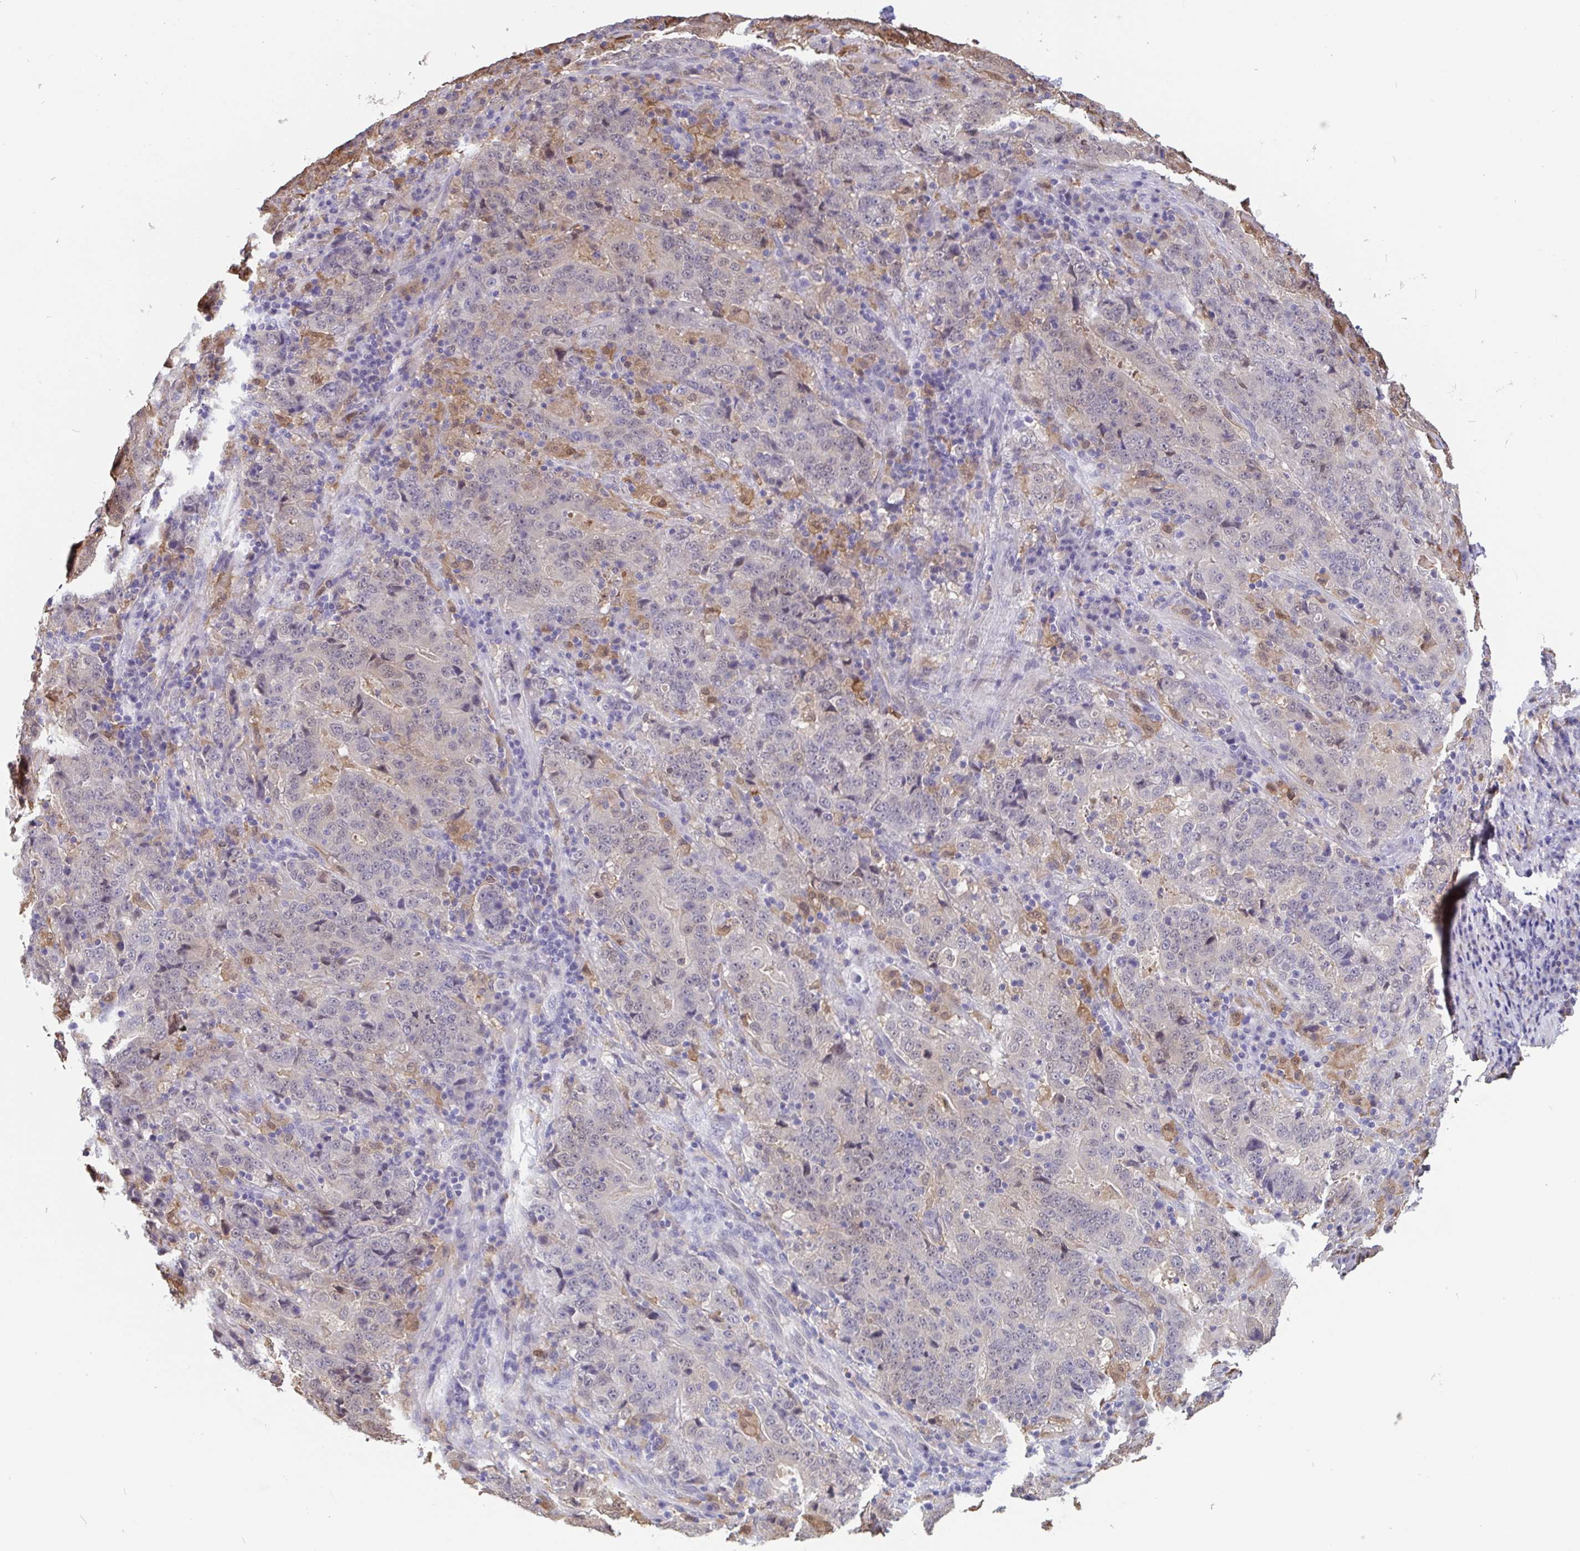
{"staining": {"intensity": "negative", "quantity": "none", "location": "none"}, "tissue": "stomach cancer", "cell_type": "Tumor cells", "image_type": "cancer", "snomed": [{"axis": "morphology", "description": "Normal tissue, NOS"}, {"axis": "morphology", "description": "Adenocarcinoma, NOS"}, {"axis": "topography", "description": "Stomach, upper"}, {"axis": "topography", "description": "Stomach"}], "caption": "An immunohistochemistry micrograph of adenocarcinoma (stomach) is shown. There is no staining in tumor cells of adenocarcinoma (stomach). The staining is performed using DAB (3,3'-diaminobenzidine) brown chromogen with nuclei counter-stained in using hematoxylin.", "gene": "IDH1", "patient": {"sex": "male", "age": 59}}